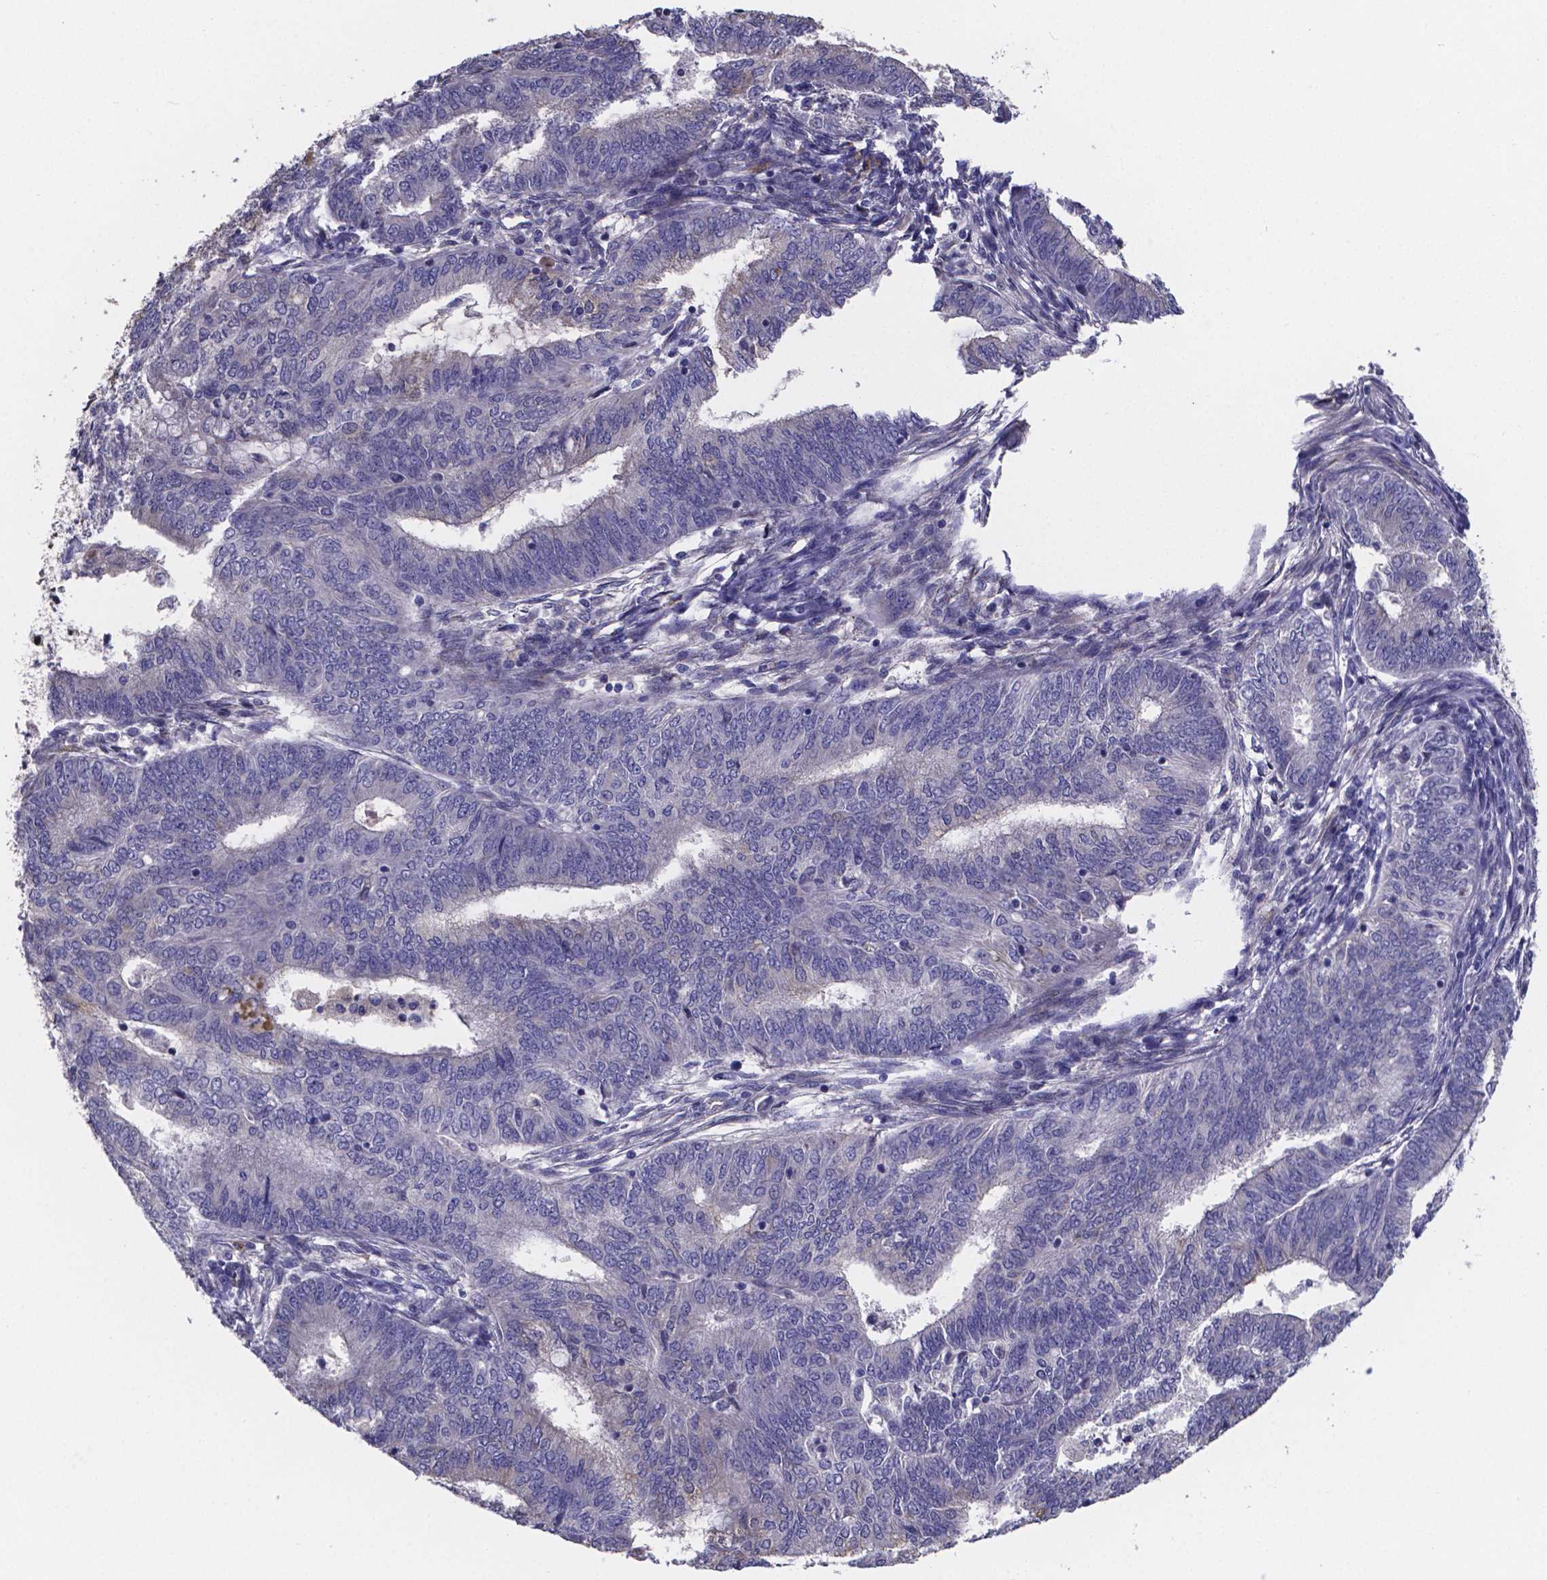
{"staining": {"intensity": "negative", "quantity": "none", "location": "none"}, "tissue": "endometrial cancer", "cell_type": "Tumor cells", "image_type": "cancer", "snomed": [{"axis": "morphology", "description": "Adenocarcinoma, NOS"}, {"axis": "topography", "description": "Endometrium"}], "caption": "This is an immunohistochemistry (IHC) image of endometrial adenocarcinoma. There is no positivity in tumor cells.", "gene": "SFRP4", "patient": {"sex": "female", "age": 62}}